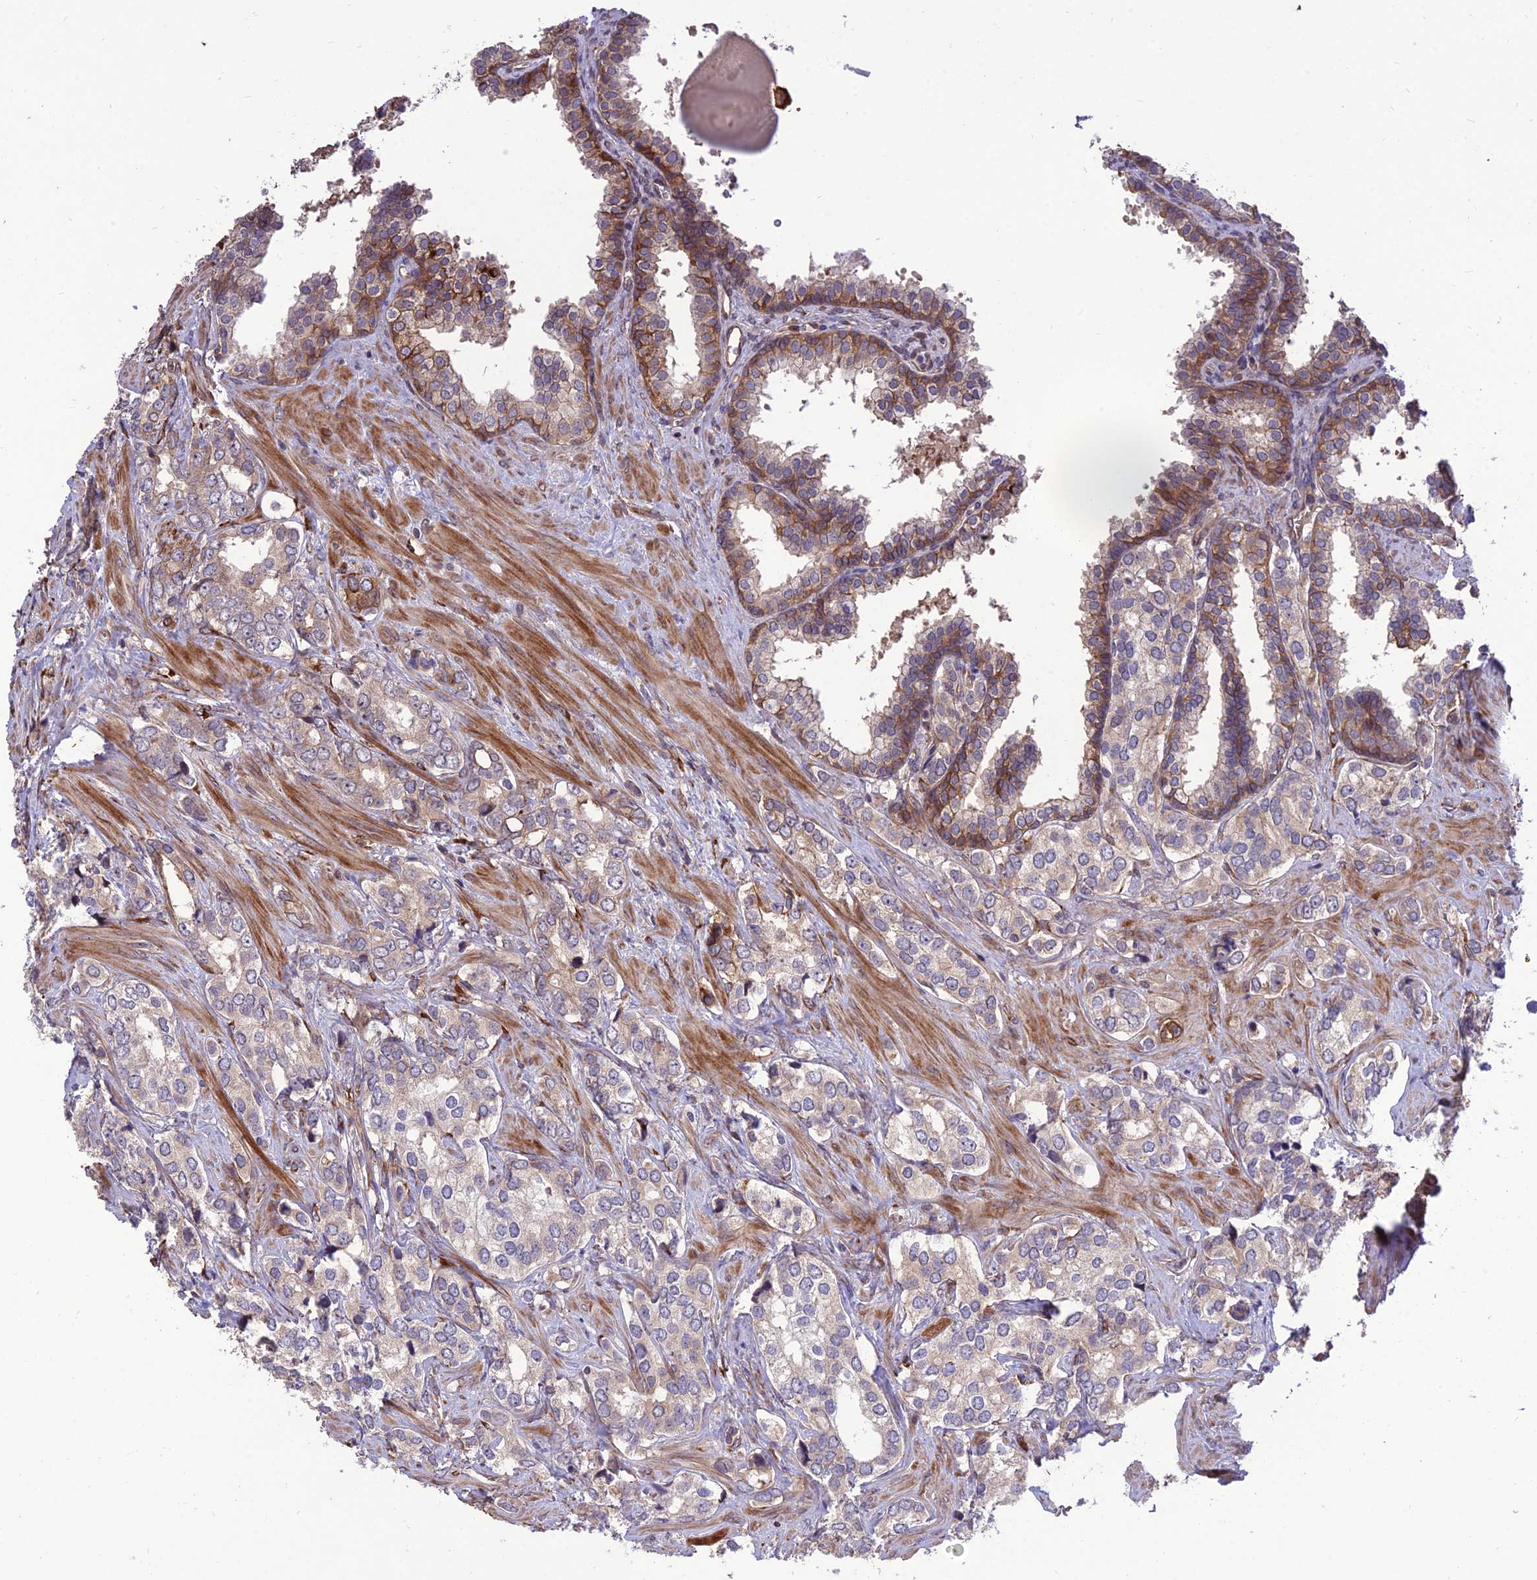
{"staining": {"intensity": "weak", "quantity": "<25%", "location": "cytoplasmic/membranous"}, "tissue": "prostate cancer", "cell_type": "Tumor cells", "image_type": "cancer", "snomed": [{"axis": "morphology", "description": "Adenocarcinoma, High grade"}, {"axis": "topography", "description": "Prostate"}], "caption": "There is no significant positivity in tumor cells of prostate cancer.", "gene": "CRTAP", "patient": {"sex": "male", "age": 66}}